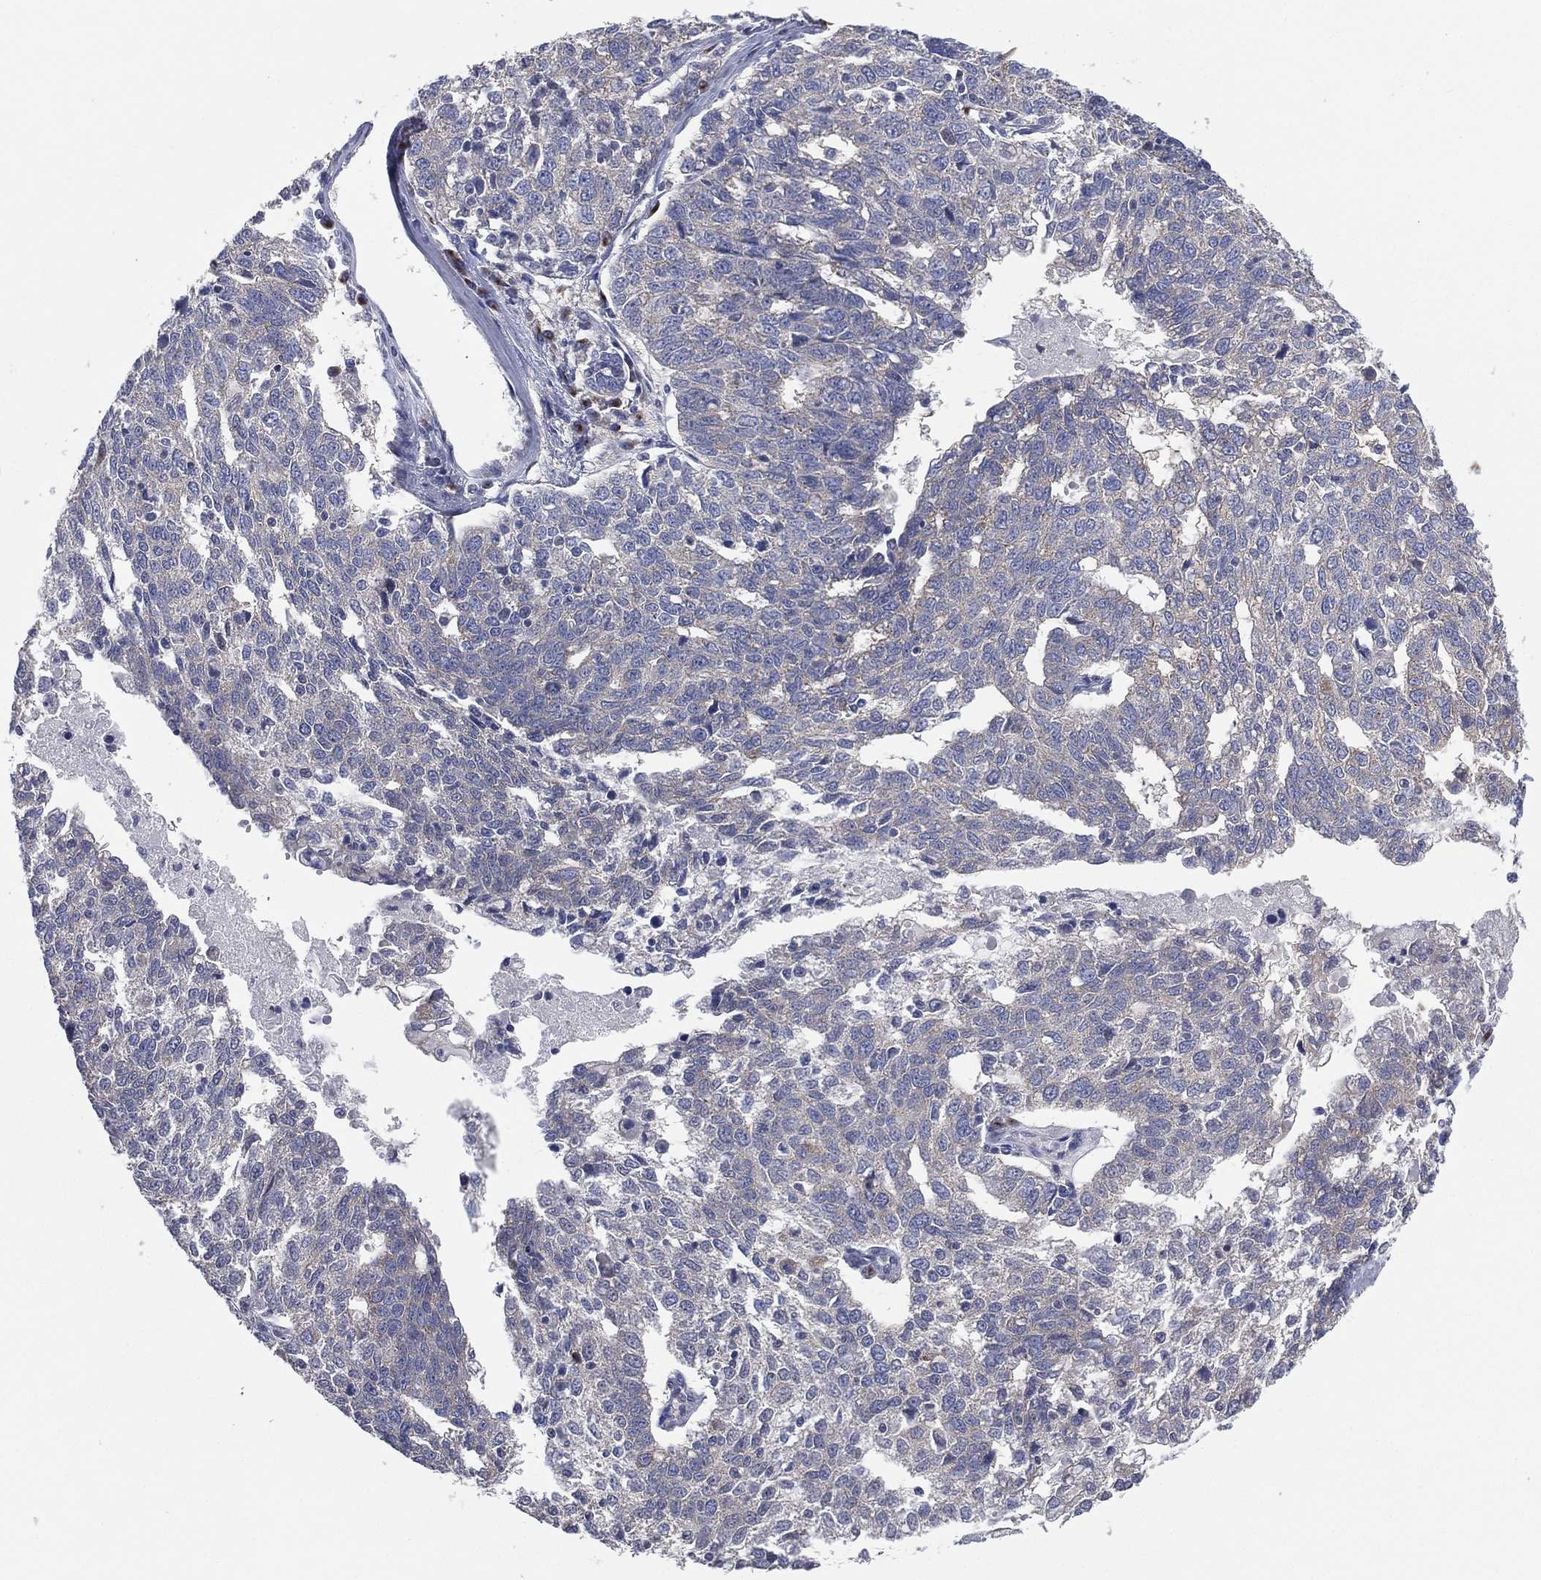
{"staining": {"intensity": "negative", "quantity": "none", "location": "none"}, "tissue": "ovarian cancer", "cell_type": "Tumor cells", "image_type": "cancer", "snomed": [{"axis": "morphology", "description": "Cystadenocarcinoma, serous, NOS"}, {"axis": "topography", "description": "Ovary"}], "caption": "Immunohistochemical staining of human serous cystadenocarcinoma (ovarian) displays no significant positivity in tumor cells.", "gene": "ATP8A2", "patient": {"sex": "female", "age": 71}}